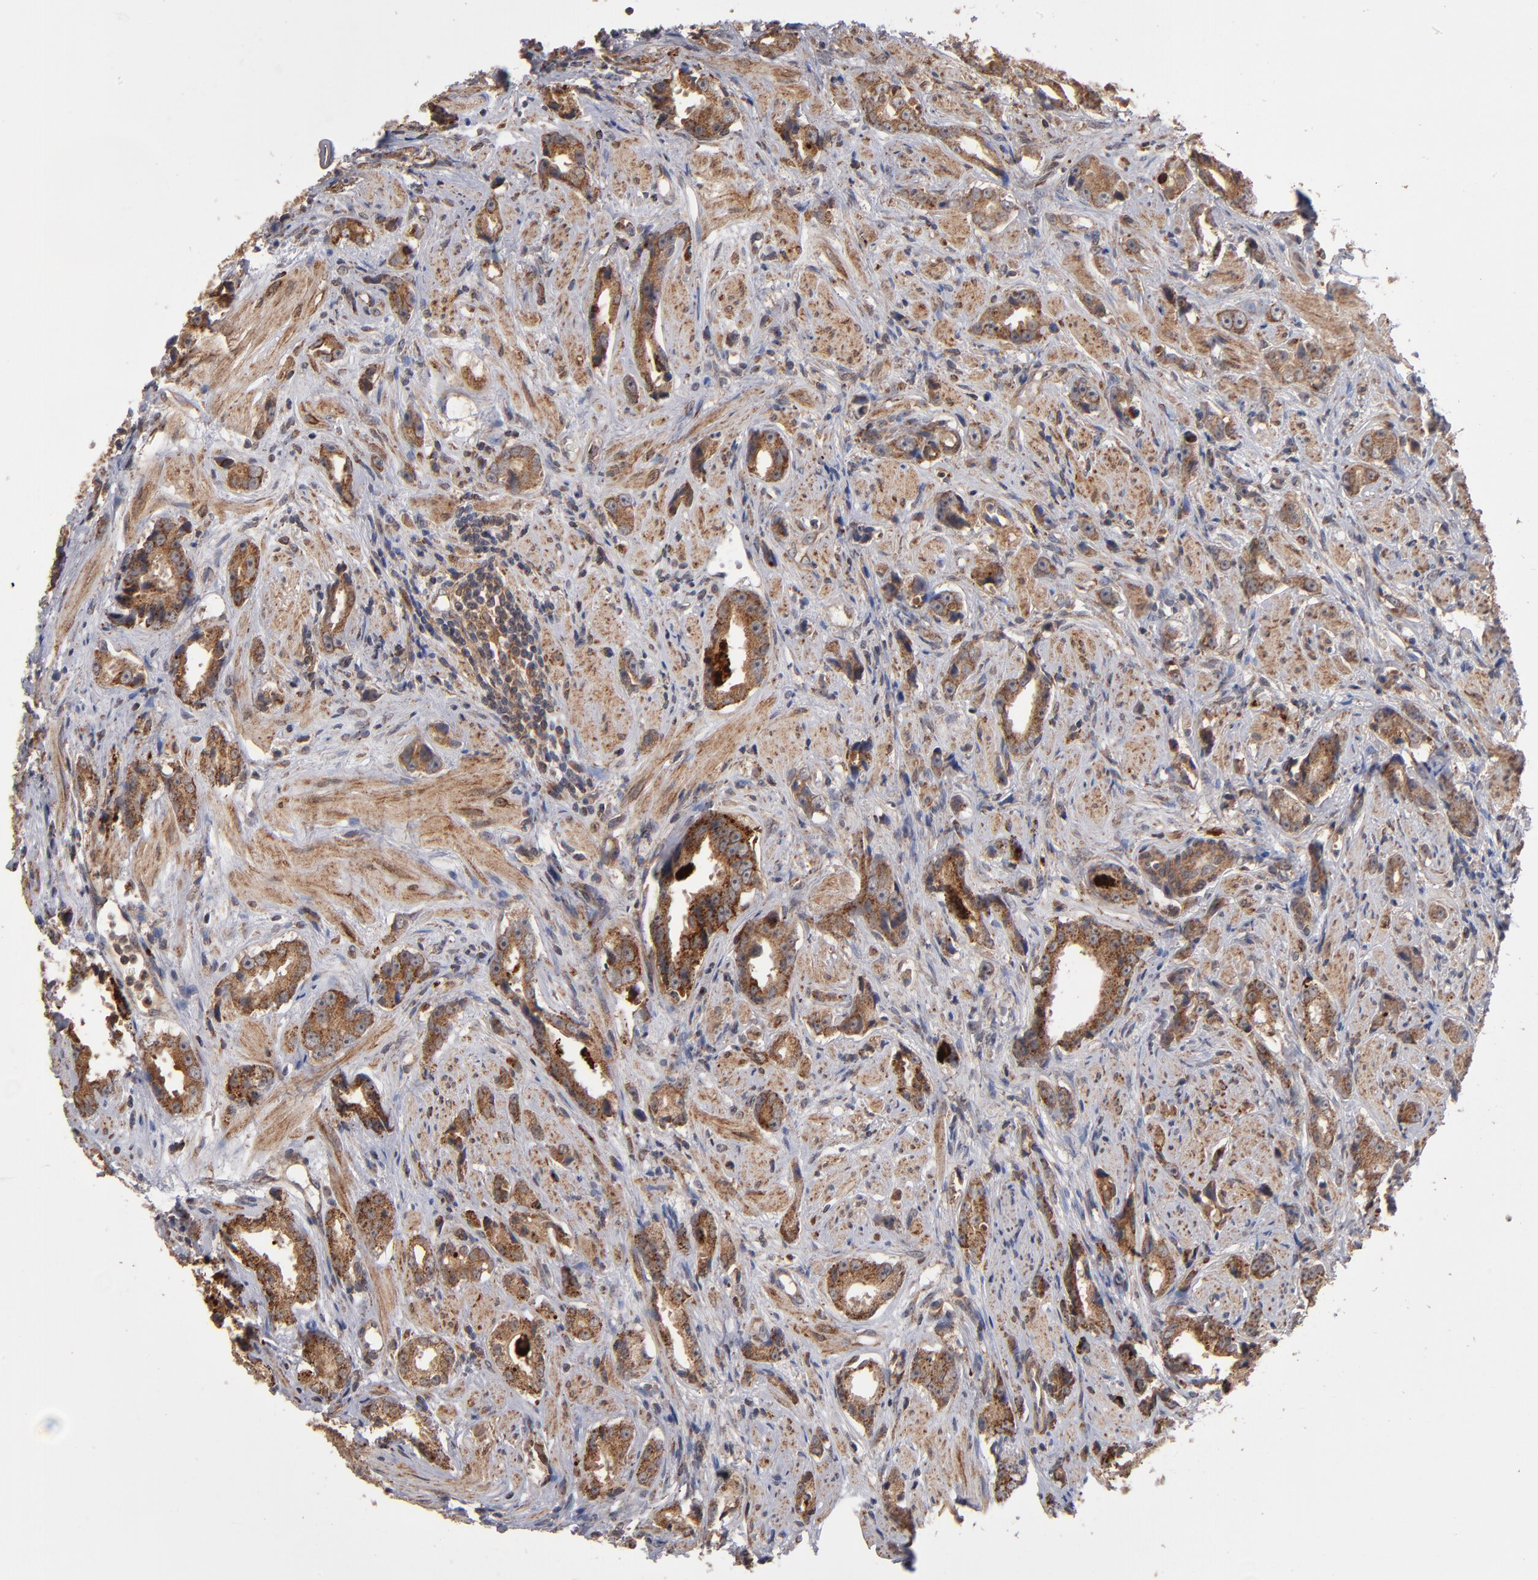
{"staining": {"intensity": "moderate", "quantity": ">75%", "location": "cytoplasmic/membranous"}, "tissue": "prostate cancer", "cell_type": "Tumor cells", "image_type": "cancer", "snomed": [{"axis": "morphology", "description": "Adenocarcinoma, Medium grade"}, {"axis": "topography", "description": "Prostate"}], "caption": "IHC (DAB) staining of prostate cancer shows moderate cytoplasmic/membranous protein staining in about >75% of tumor cells. (Brightfield microscopy of DAB IHC at high magnification).", "gene": "MIPOL1", "patient": {"sex": "male", "age": 53}}